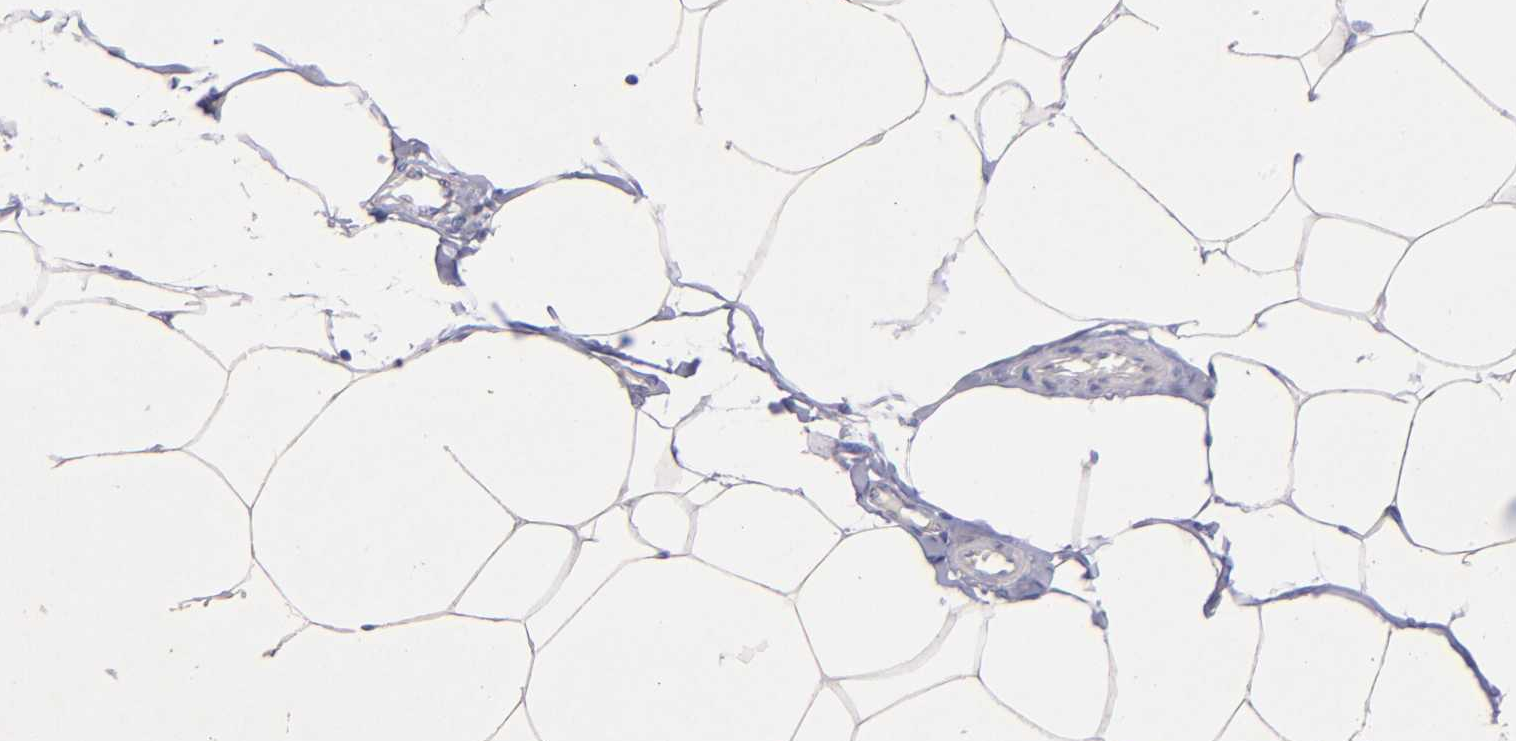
{"staining": {"intensity": "negative", "quantity": "none", "location": "none"}, "tissue": "adipose tissue", "cell_type": "Adipocytes", "image_type": "normal", "snomed": [{"axis": "morphology", "description": "Normal tissue, NOS"}, {"axis": "morphology", "description": "Adenocarcinoma, NOS"}, {"axis": "topography", "description": "Colon"}, {"axis": "topography", "description": "Peripheral nerve tissue"}], "caption": "Immunohistochemical staining of unremarkable human adipose tissue shows no significant positivity in adipocytes.", "gene": "TG", "patient": {"sex": "male", "age": 14}}